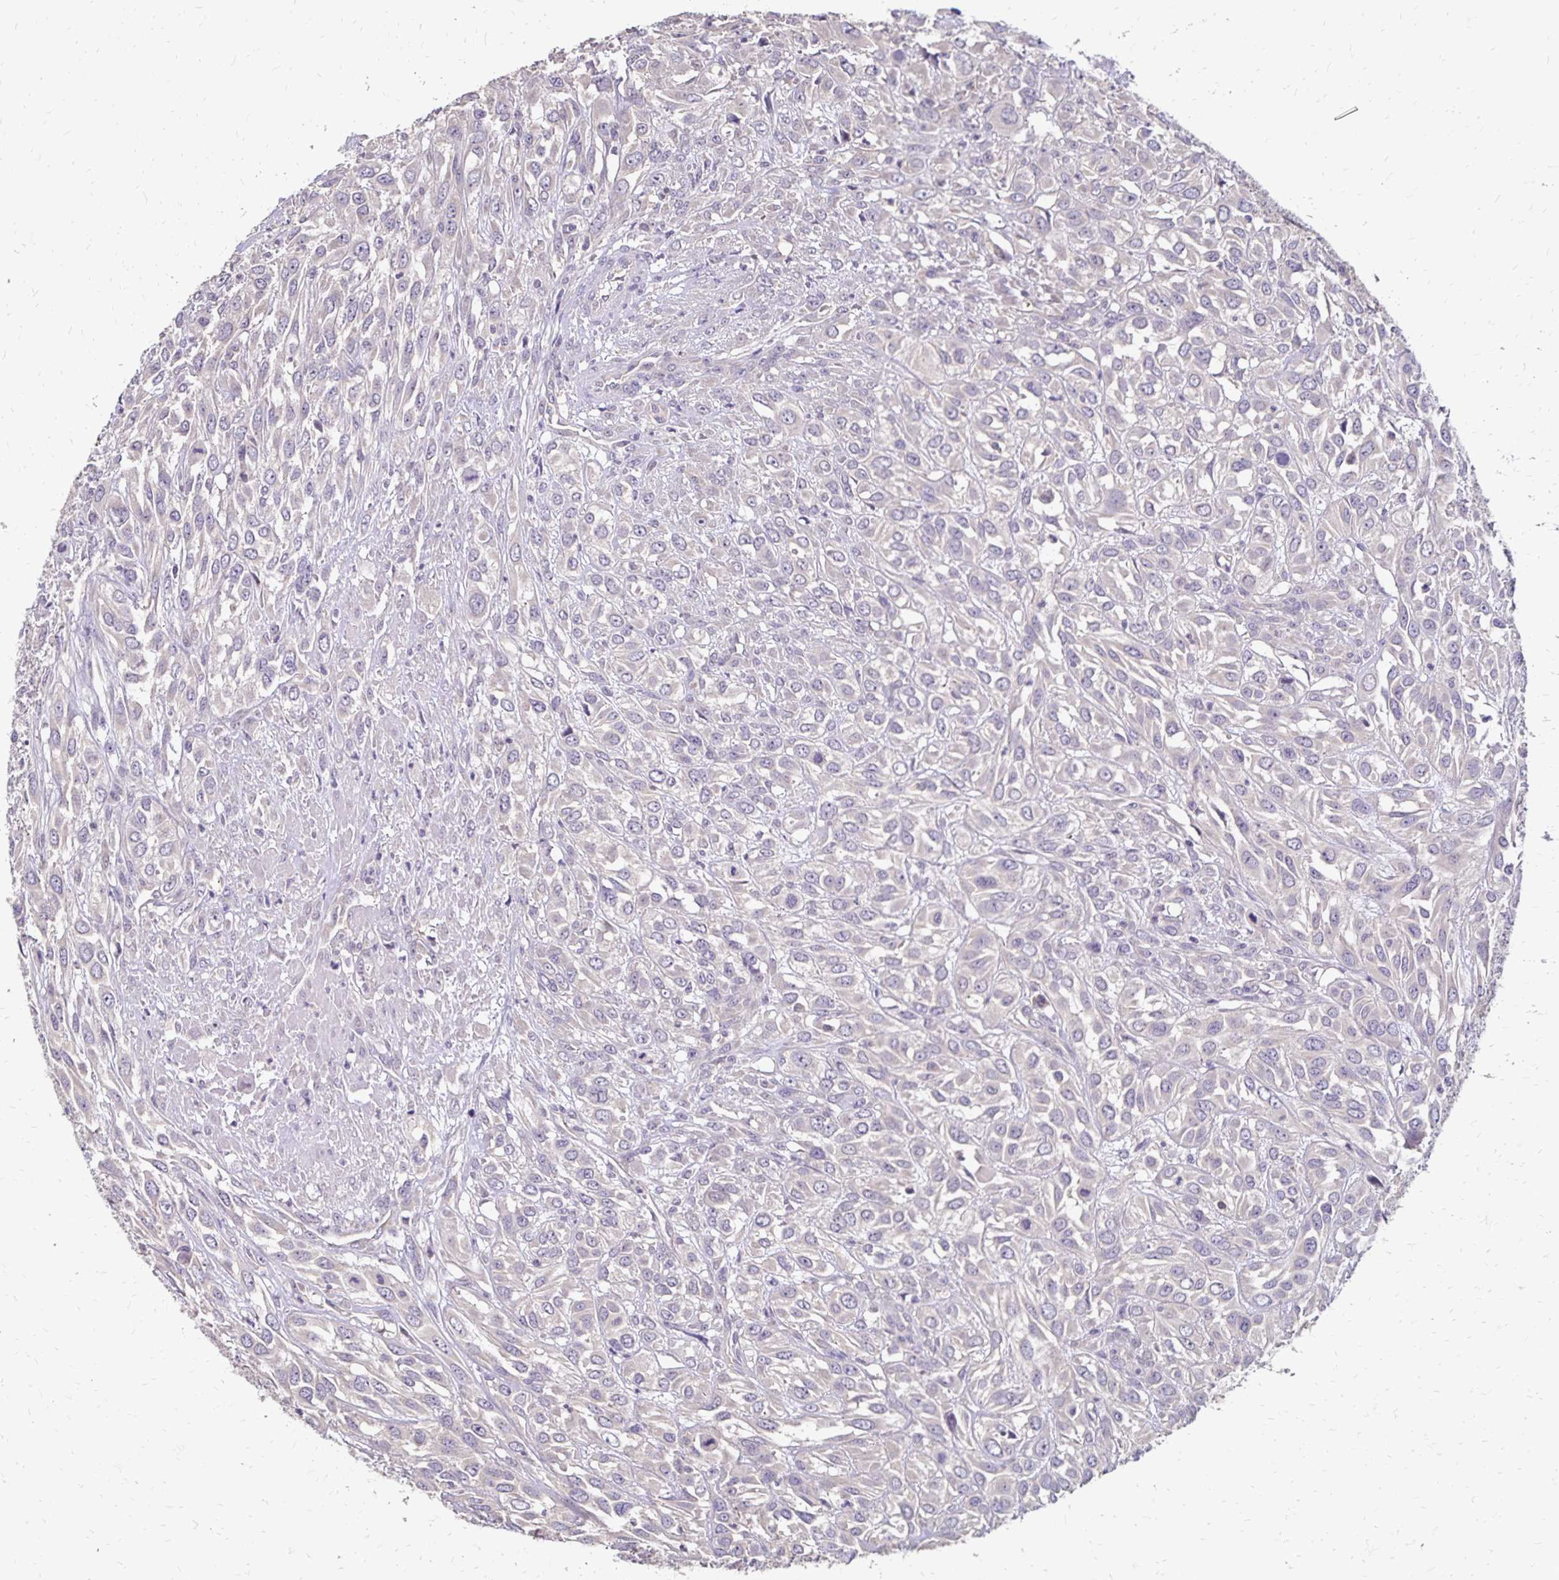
{"staining": {"intensity": "negative", "quantity": "none", "location": "none"}, "tissue": "urothelial cancer", "cell_type": "Tumor cells", "image_type": "cancer", "snomed": [{"axis": "morphology", "description": "Urothelial carcinoma, High grade"}, {"axis": "topography", "description": "Urinary bladder"}], "caption": "Tumor cells show no significant staining in urothelial carcinoma (high-grade).", "gene": "EMC10", "patient": {"sex": "male", "age": 67}}